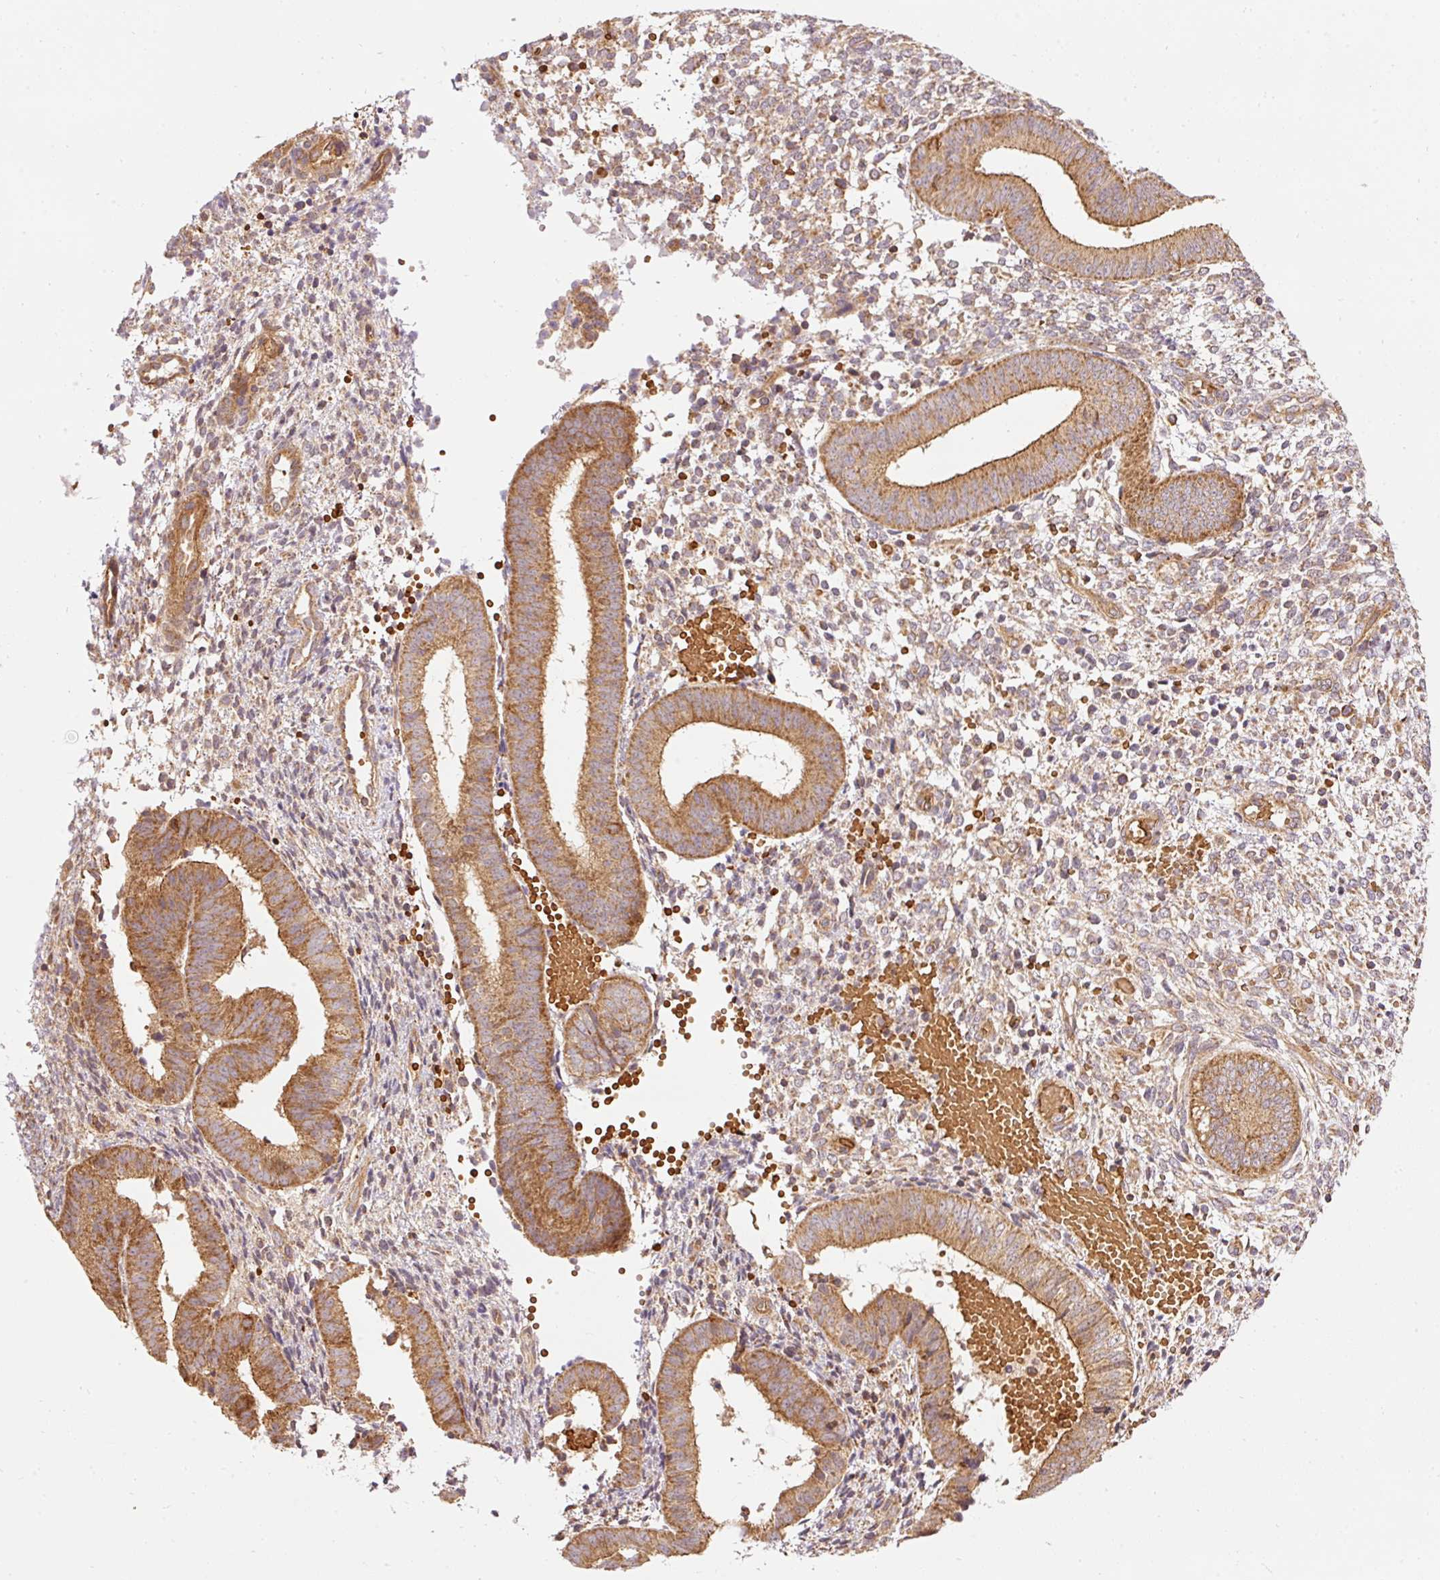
{"staining": {"intensity": "moderate", "quantity": "25%-75%", "location": "cytoplasmic/membranous"}, "tissue": "endometrium", "cell_type": "Cells in endometrial stroma", "image_type": "normal", "snomed": [{"axis": "morphology", "description": "Normal tissue, NOS"}, {"axis": "topography", "description": "Endometrium"}], "caption": "The photomicrograph displays immunohistochemical staining of unremarkable endometrium. There is moderate cytoplasmic/membranous positivity is present in about 25%-75% of cells in endometrial stroma. The staining was performed using DAB, with brown indicating positive protein expression. Nuclei are stained blue with hematoxylin.", "gene": "ADCY4", "patient": {"sex": "female", "age": 49}}